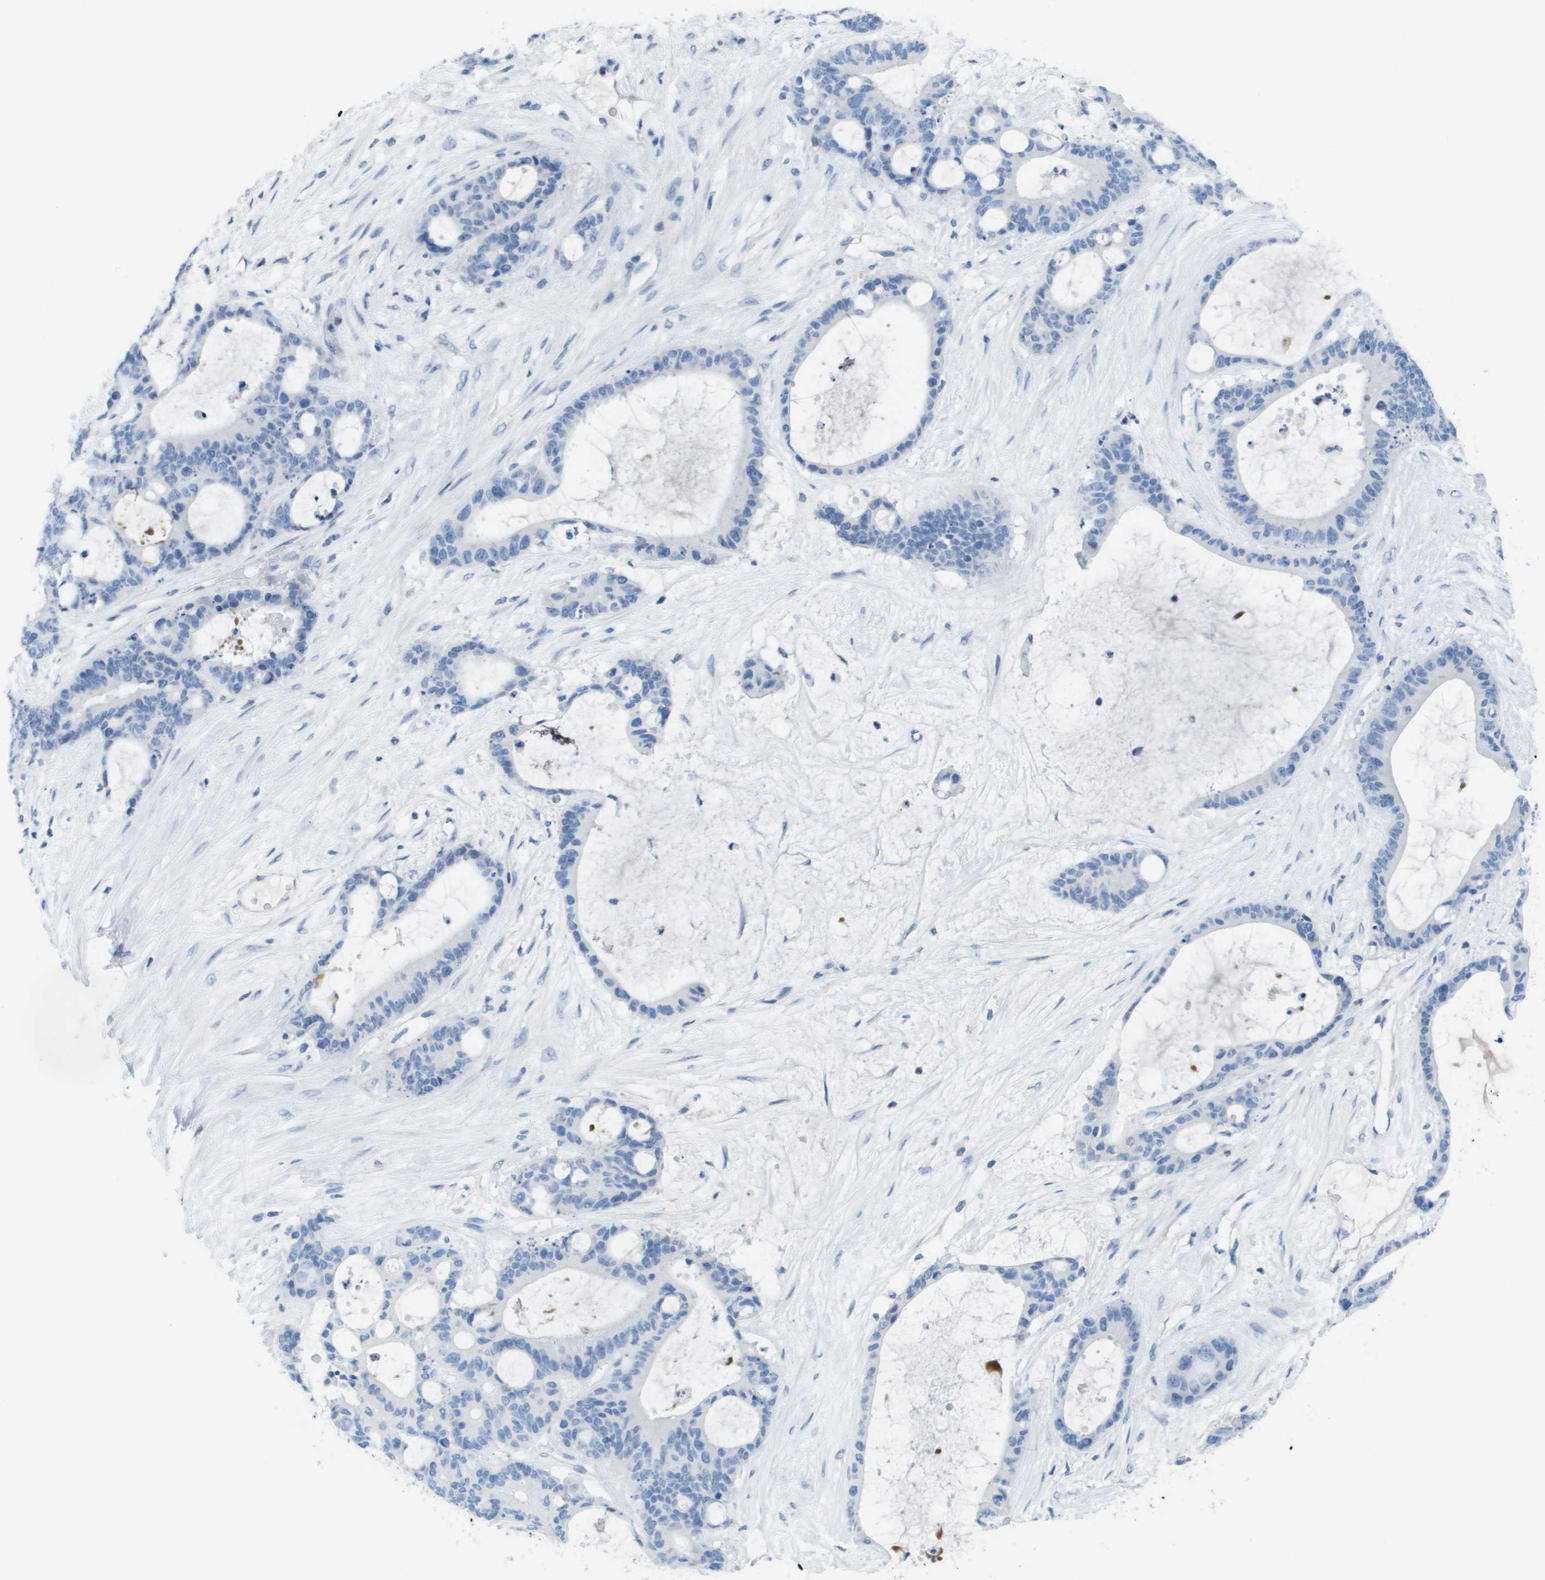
{"staining": {"intensity": "negative", "quantity": "none", "location": "none"}, "tissue": "liver cancer", "cell_type": "Tumor cells", "image_type": "cancer", "snomed": [{"axis": "morphology", "description": "Cholangiocarcinoma"}, {"axis": "topography", "description": "Liver"}], "caption": "A high-resolution photomicrograph shows IHC staining of liver cholangiocarcinoma, which exhibits no significant expression in tumor cells. (Immunohistochemistry (ihc), brightfield microscopy, high magnification).", "gene": "GPR18", "patient": {"sex": "female", "age": 73}}